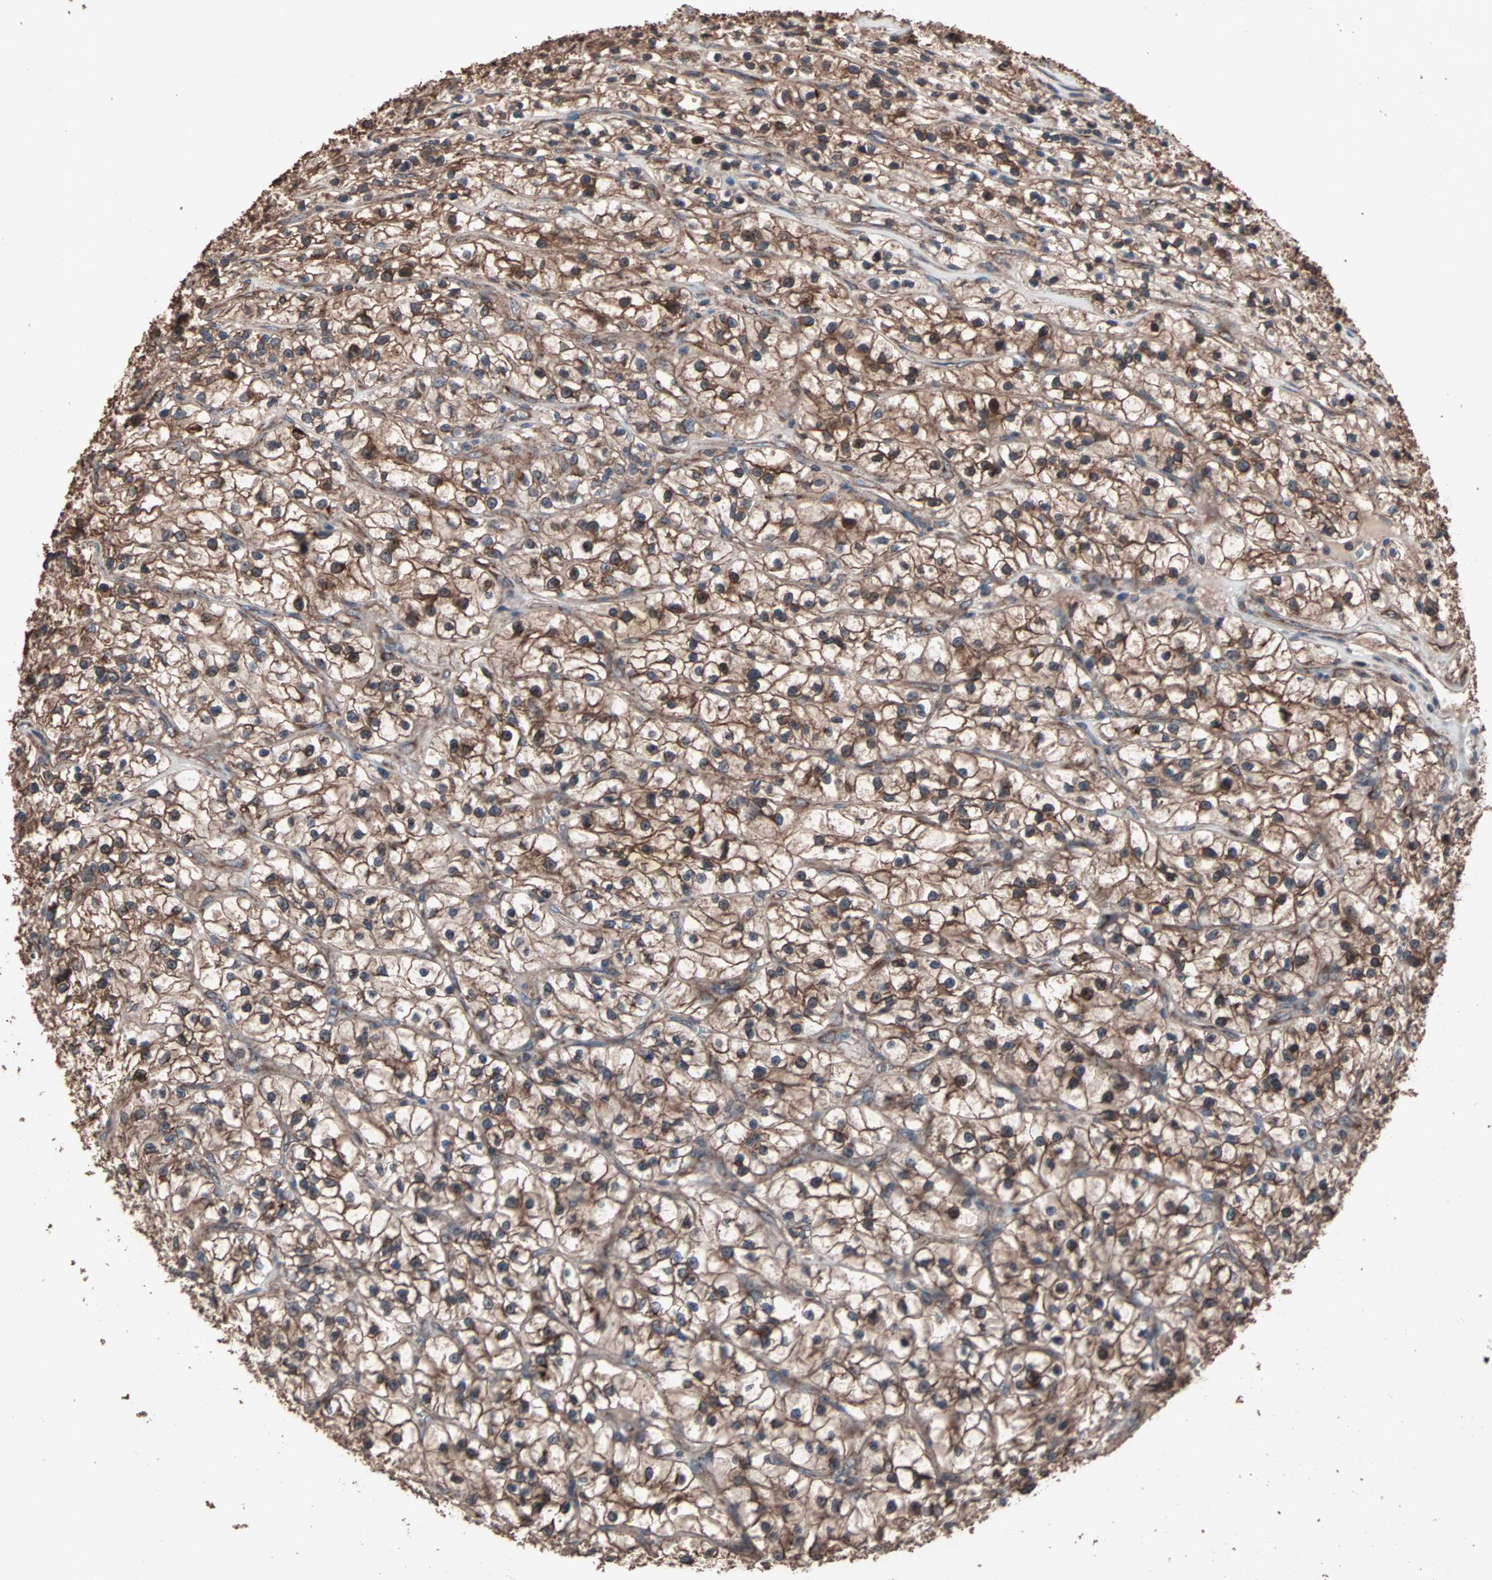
{"staining": {"intensity": "strong", "quantity": ">75%", "location": "cytoplasmic/membranous"}, "tissue": "renal cancer", "cell_type": "Tumor cells", "image_type": "cancer", "snomed": [{"axis": "morphology", "description": "Adenocarcinoma, NOS"}, {"axis": "topography", "description": "Kidney"}], "caption": "A photomicrograph of human renal cancer (adenocarcinoma) stained for a protein displays strong cytoplasmic/membranous brown staining in tumor cells.", "gene": "MRPL2", "patient": {"sex": "female", "age": 57}}